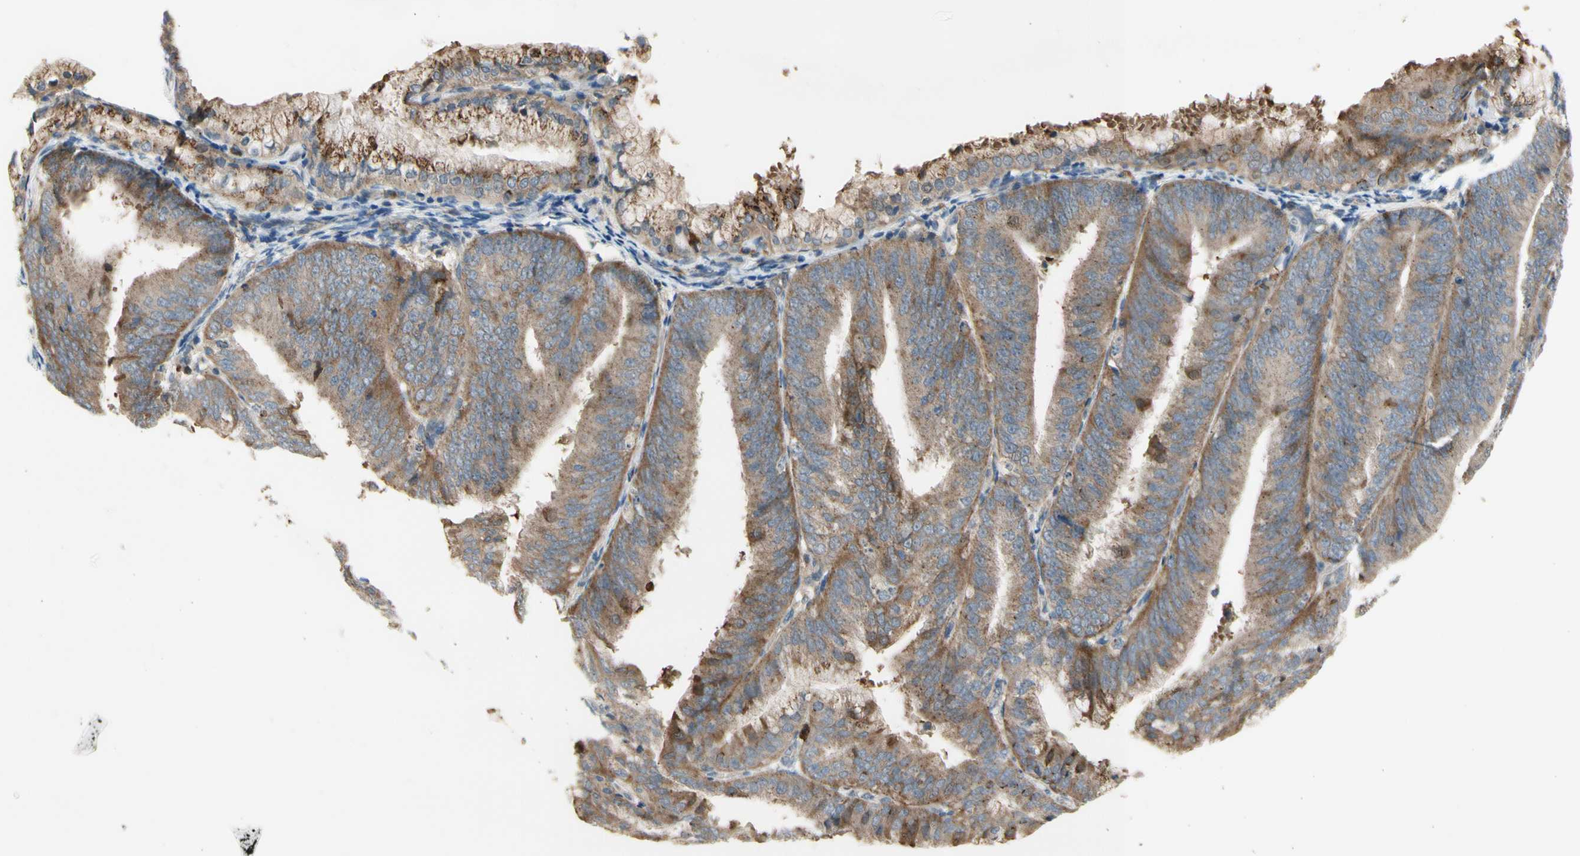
{"staining": {"intensity": "weak", "quantity": ">75%", "location": "cytoplasmic/membranous"}, "tissue": "endometrial cancer", "cell_type": "Tumor cells", "image_type": "cancer", "snomed": [{"axis": "morphology", "description": "Adenocarcinoma, NOS"}, {"axis": "topography", "description": "Endometrium"}], "caption": "Human endometrial adenocarcinoma stained with a protein marker displays weak staining in tumor cells.", "gene": "GALNT5", "patient": {"sex": "female", "age": 63}}